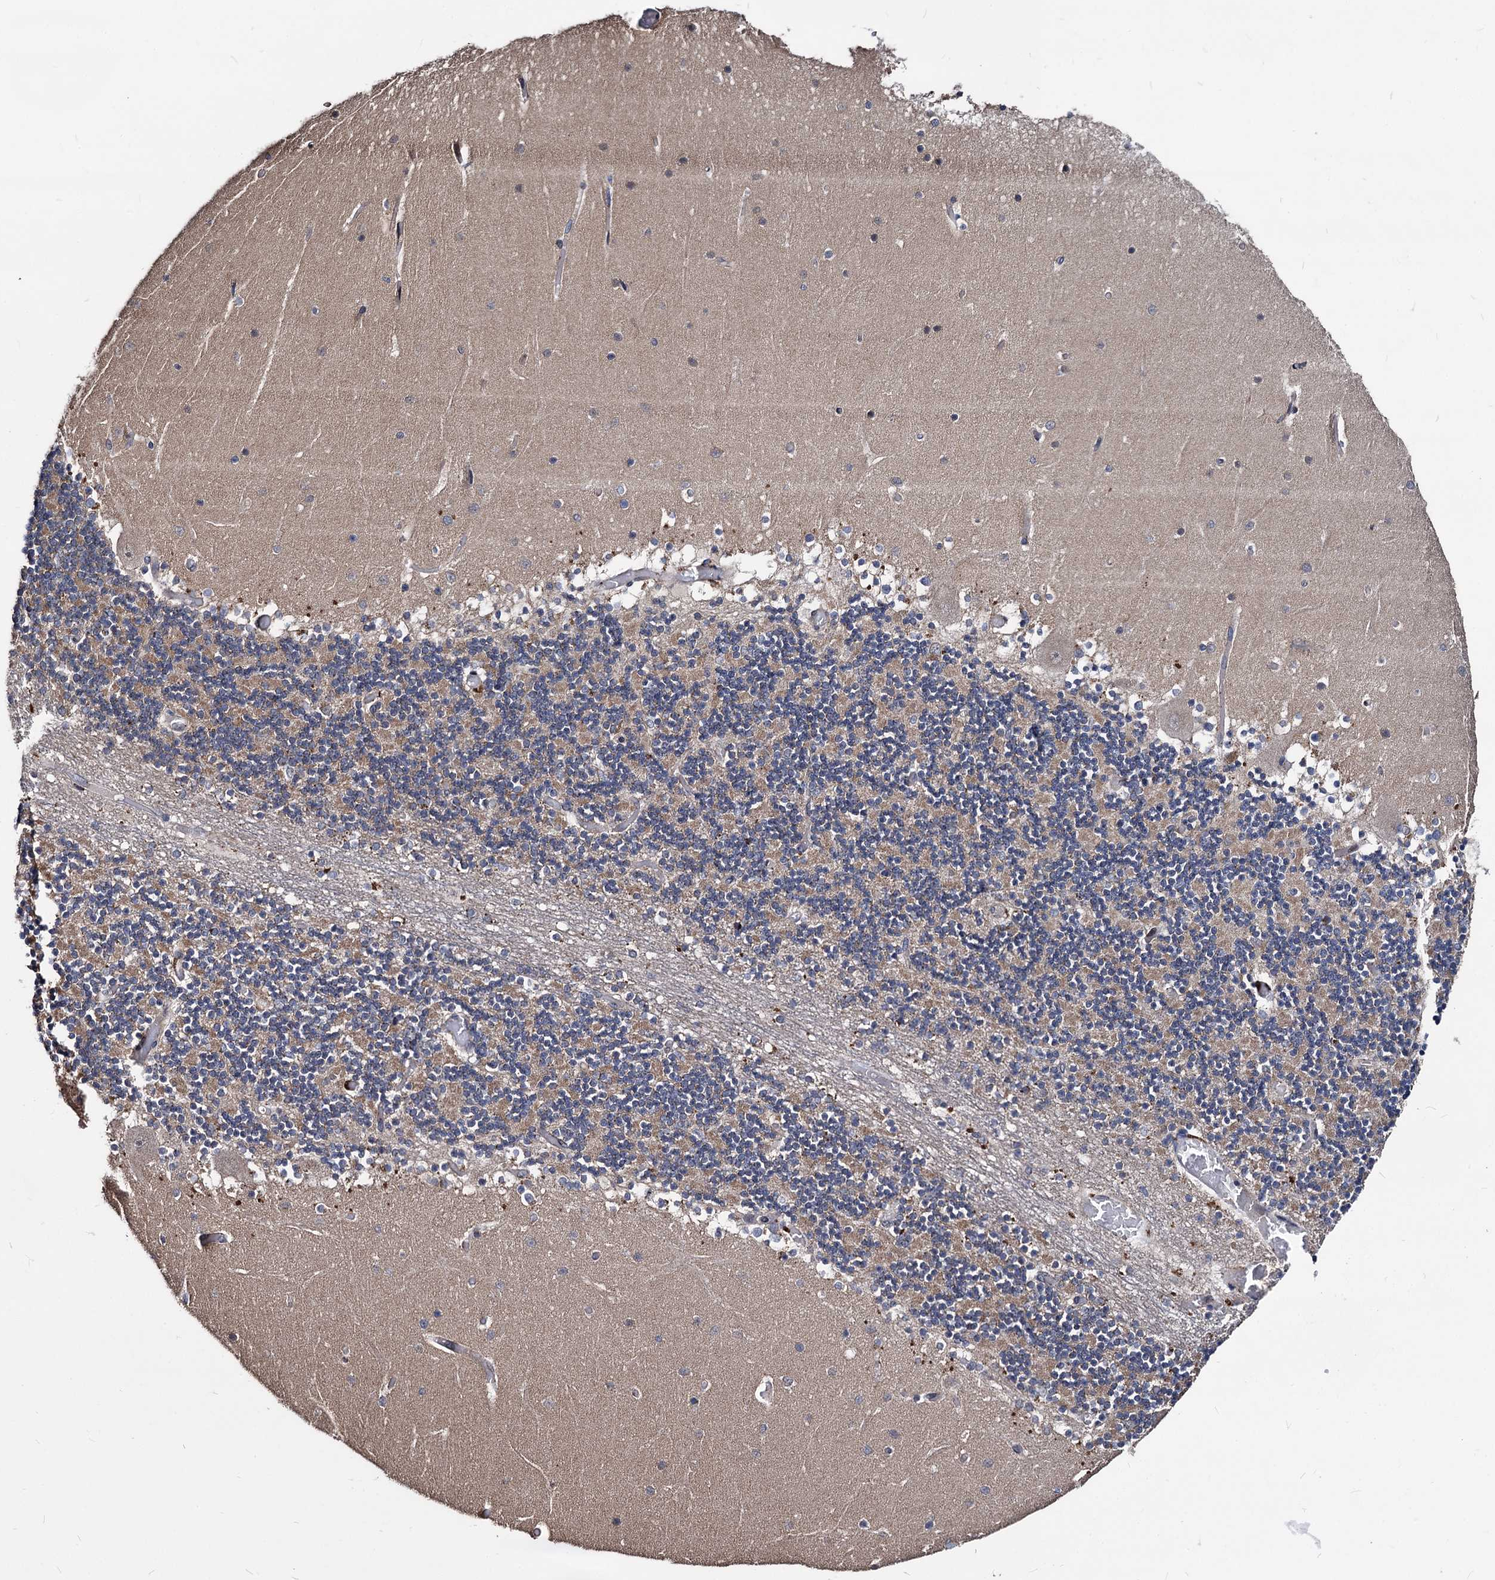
{"staining": {"intensity": "moderate", "quantity": "<25%", "location": "cytoplasmic/membranous"}, "tissue": "cerebellum", "cell_type": "Cells in granular layer", "image_type": "normal", "snomed": [{"axis": "morphology", "description": "Normal tissue, NOS"}, {"axis": "topography", "description": "Cerebellum"}], "caption": "Immunohistochemical staining of normal cerebellum shows low levels of moderate cytoplasmic/membranous expression in about <25% of cells in granular layer.", "gene": "SMAGP", "patient": {"sex": "female", "age": 28}}